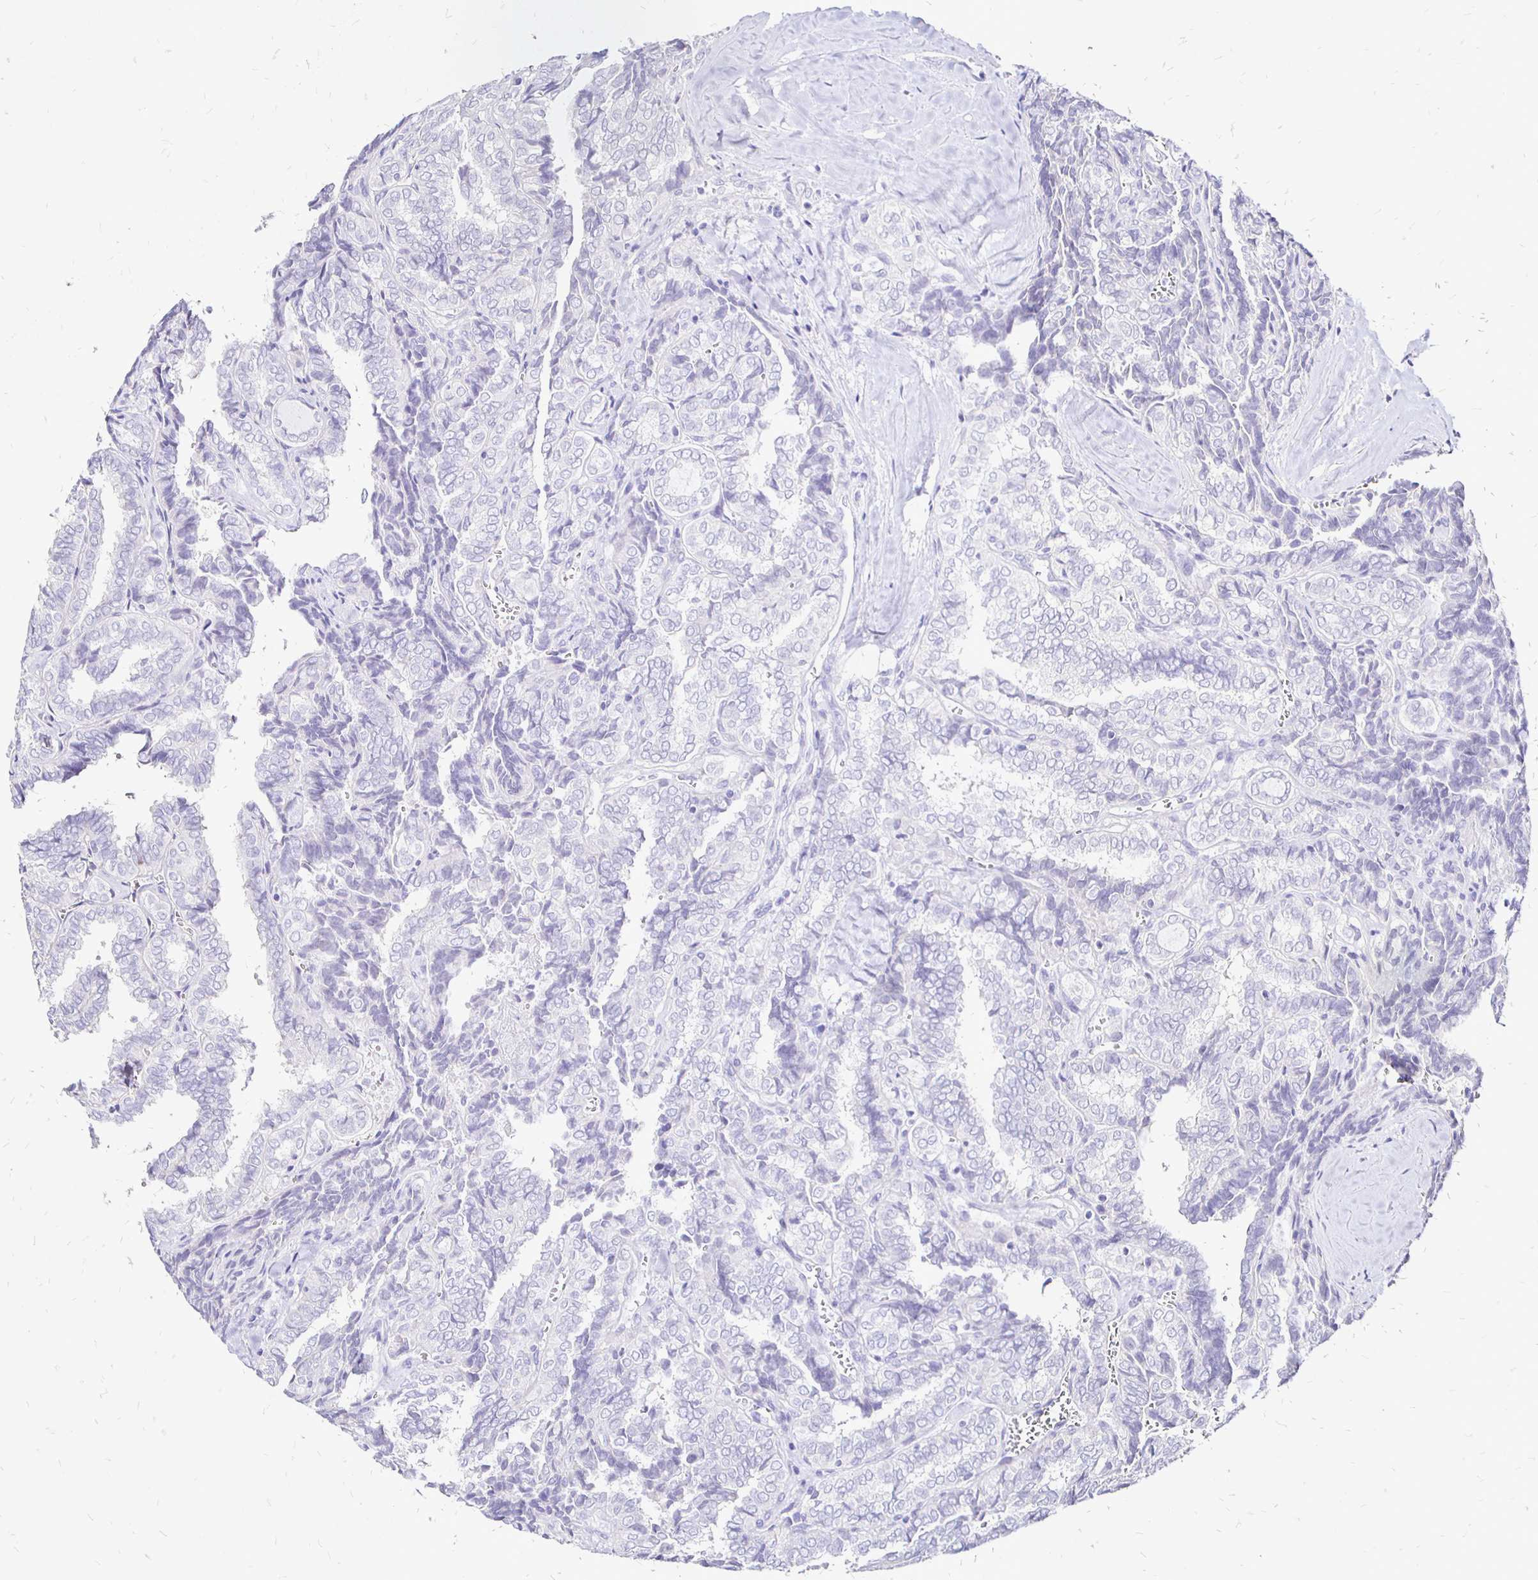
{"staining": {"intensity": "negative", "quantity": "none", "location": "none"}, "tissue": "thyroid cancer", "cell_type": "Tumor cells", "image_type": "cancer", "snomed": [{"axis": "morphology", "description": "Papillary adenocarcinoma, NOS"}, {"axis": "topography", "description": "Thyroid gland"}], "caption": "The histopathology image exhibits no staining of tumor cells in thyroid papillary adenocarcinoma.", "gene": "IRGC", "patient": {"sex": "female", "age": 30}}